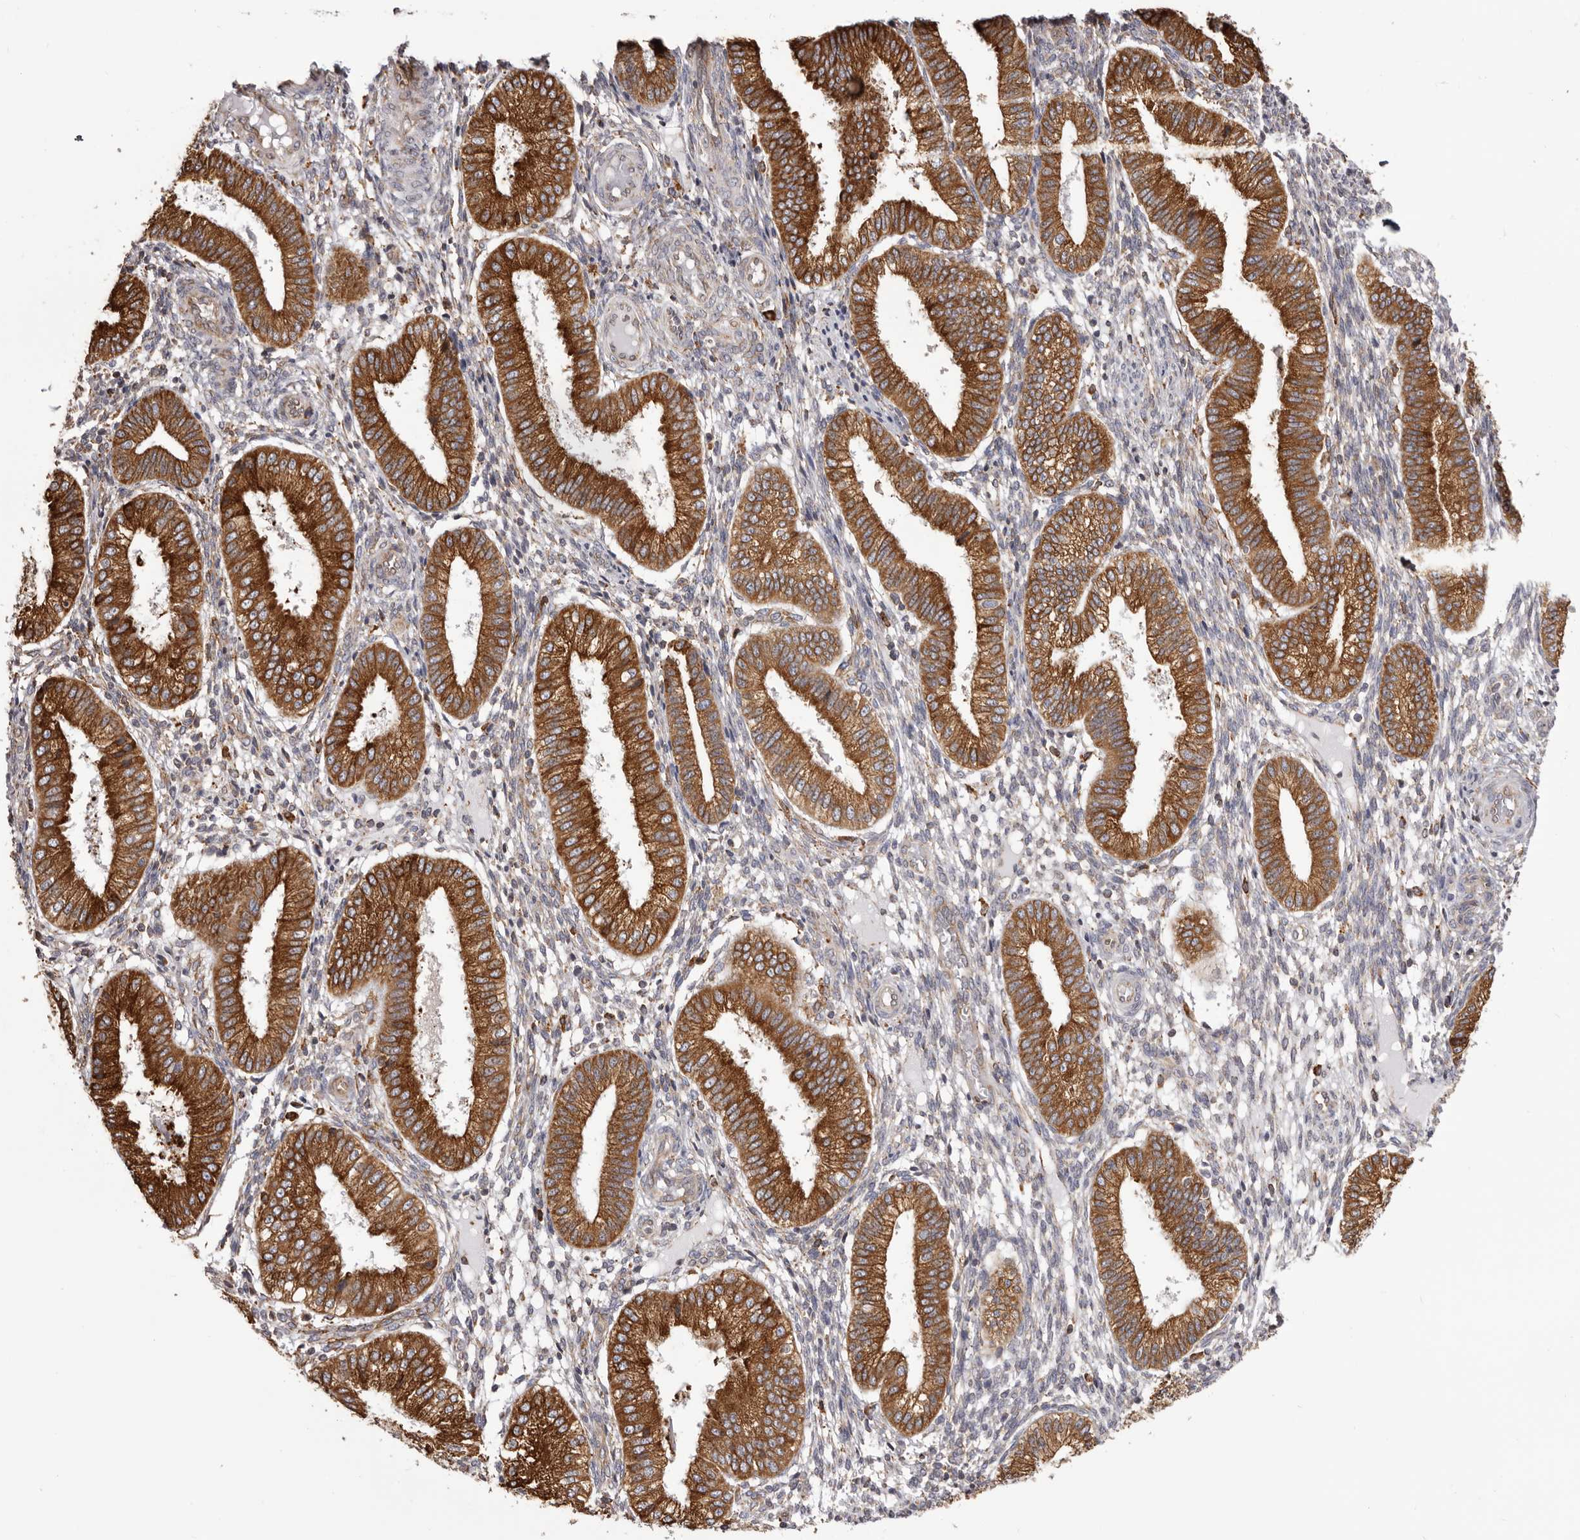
{"staining": {"intensity": "moderate", "quantity": "25%-75%", "location": "cytoplasmic/membranous"}, "tissue": "endometrium", "cell_type": "Cells in endometrial stroma", "image_type": "normal", "snomed": [{"axis": "morphology", "description": "Normal tissue, NOS"}, {"axis": "topography", "description": "Endometrium"}], "caption": "DAB (3,3'-diaminobenzidine) immunohistochemical staining of normal human endometrium reveals moderate cytoplasmic/membranous protein expression in about 25%-75% of cells in endometrial stroma. (DAB IHC, brown staining for protein, blue staining for nuclei).", "gene": "QRSL1", "patient": {"sex": "female", "age": 39}}